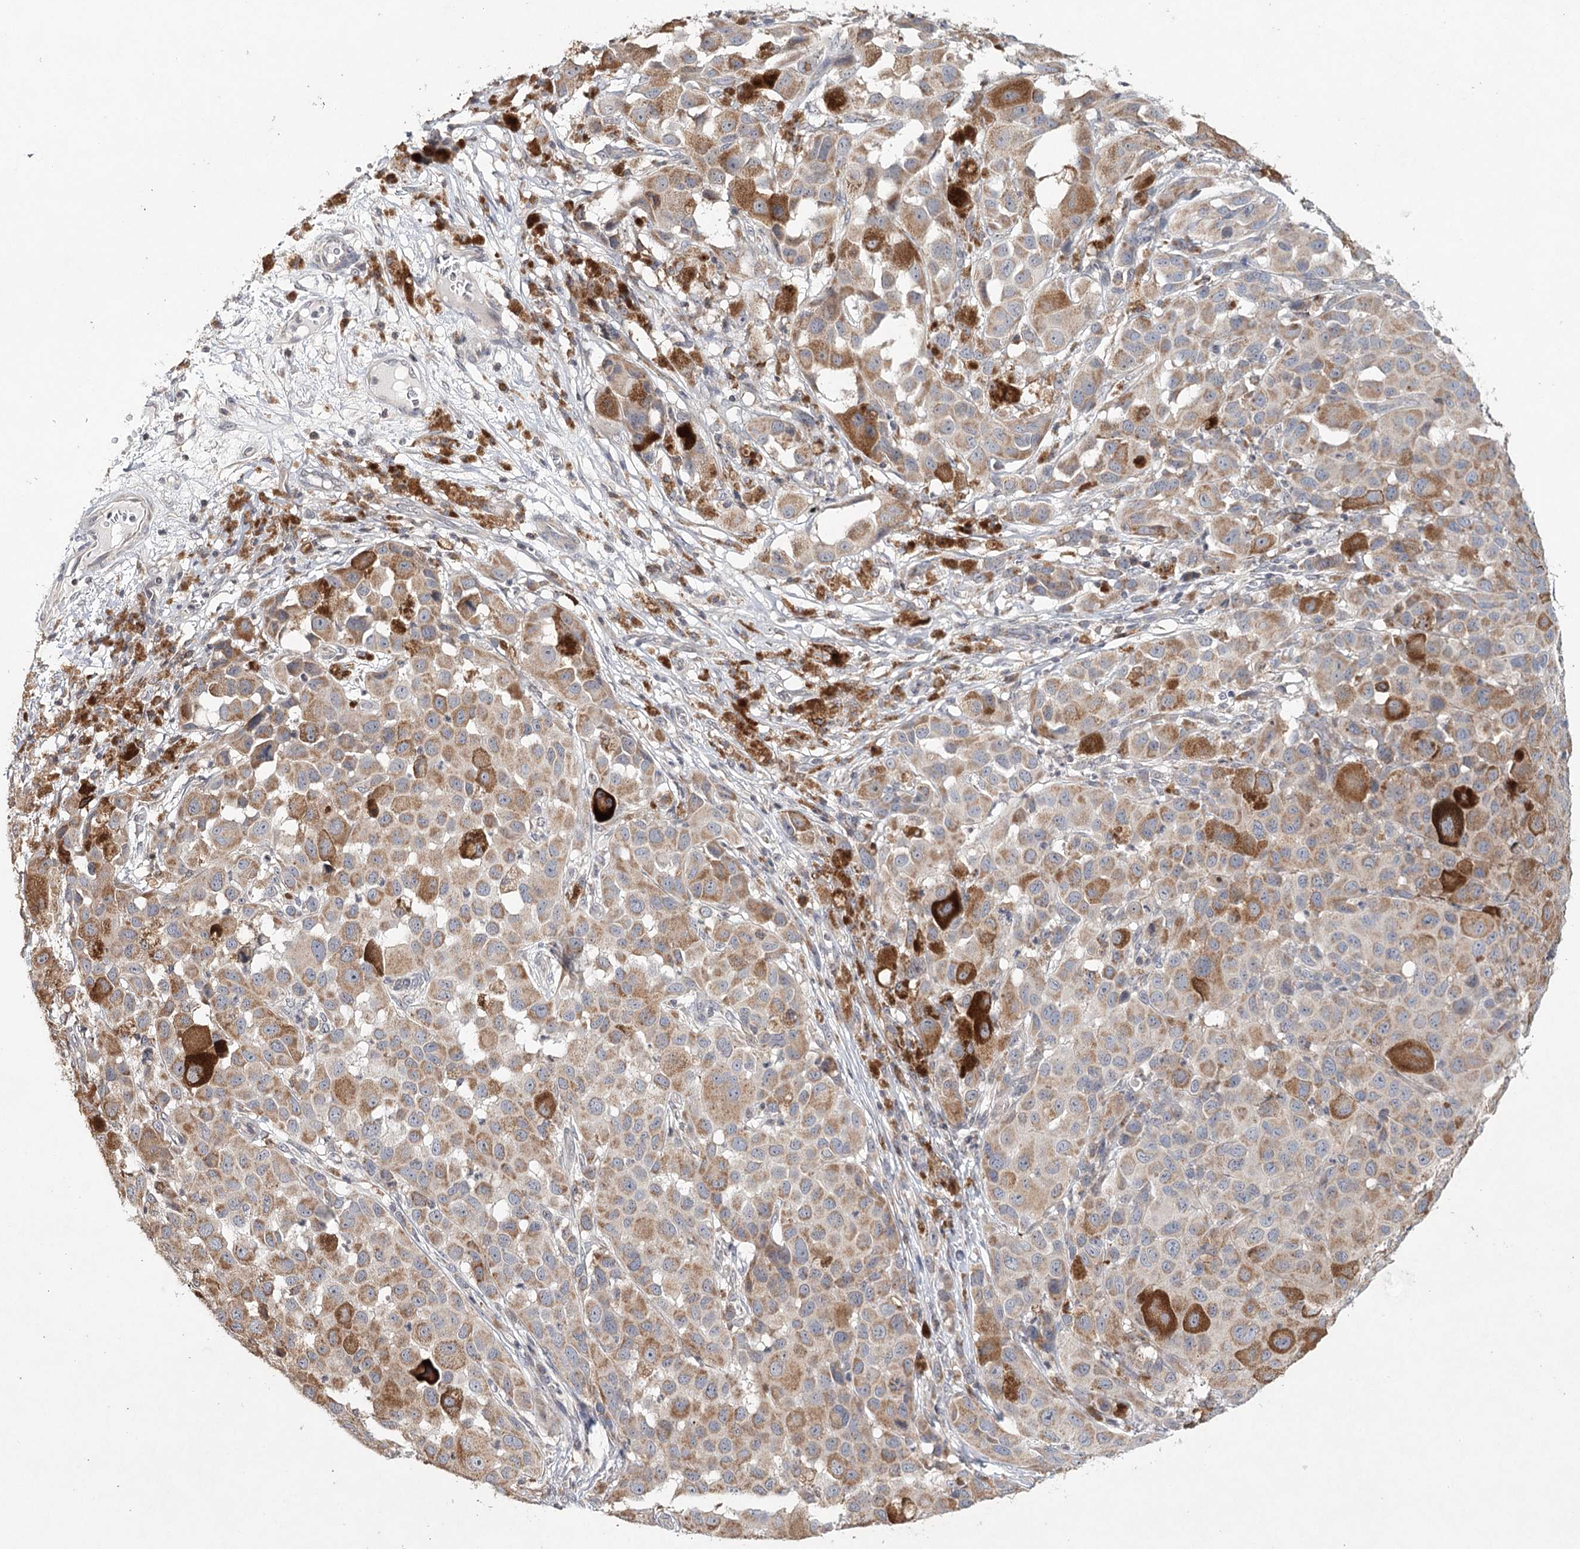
{"staining": {"intensity": "moderate", "quantity": ">75%", "location": "cytoplasmic/membranous"}, "tissue": "melanoma", "cell_type": "Tumor cells", "image_type": "cancer", "snomed": [{"axis": "morphology", "description": "Malignant melanoma, NOS"}, {"axis": "topography", "description": "Skin"}], "caption": "Protein analysis of melanoma tissue displays moderate cytoplasmic/membranous positivity in about >75% of tumor cells. (brown staining indicates protein expression, while blue staining denotes nuclei).", "gene": "ICOS", "patient": {"sex": "male", "age": 96}}